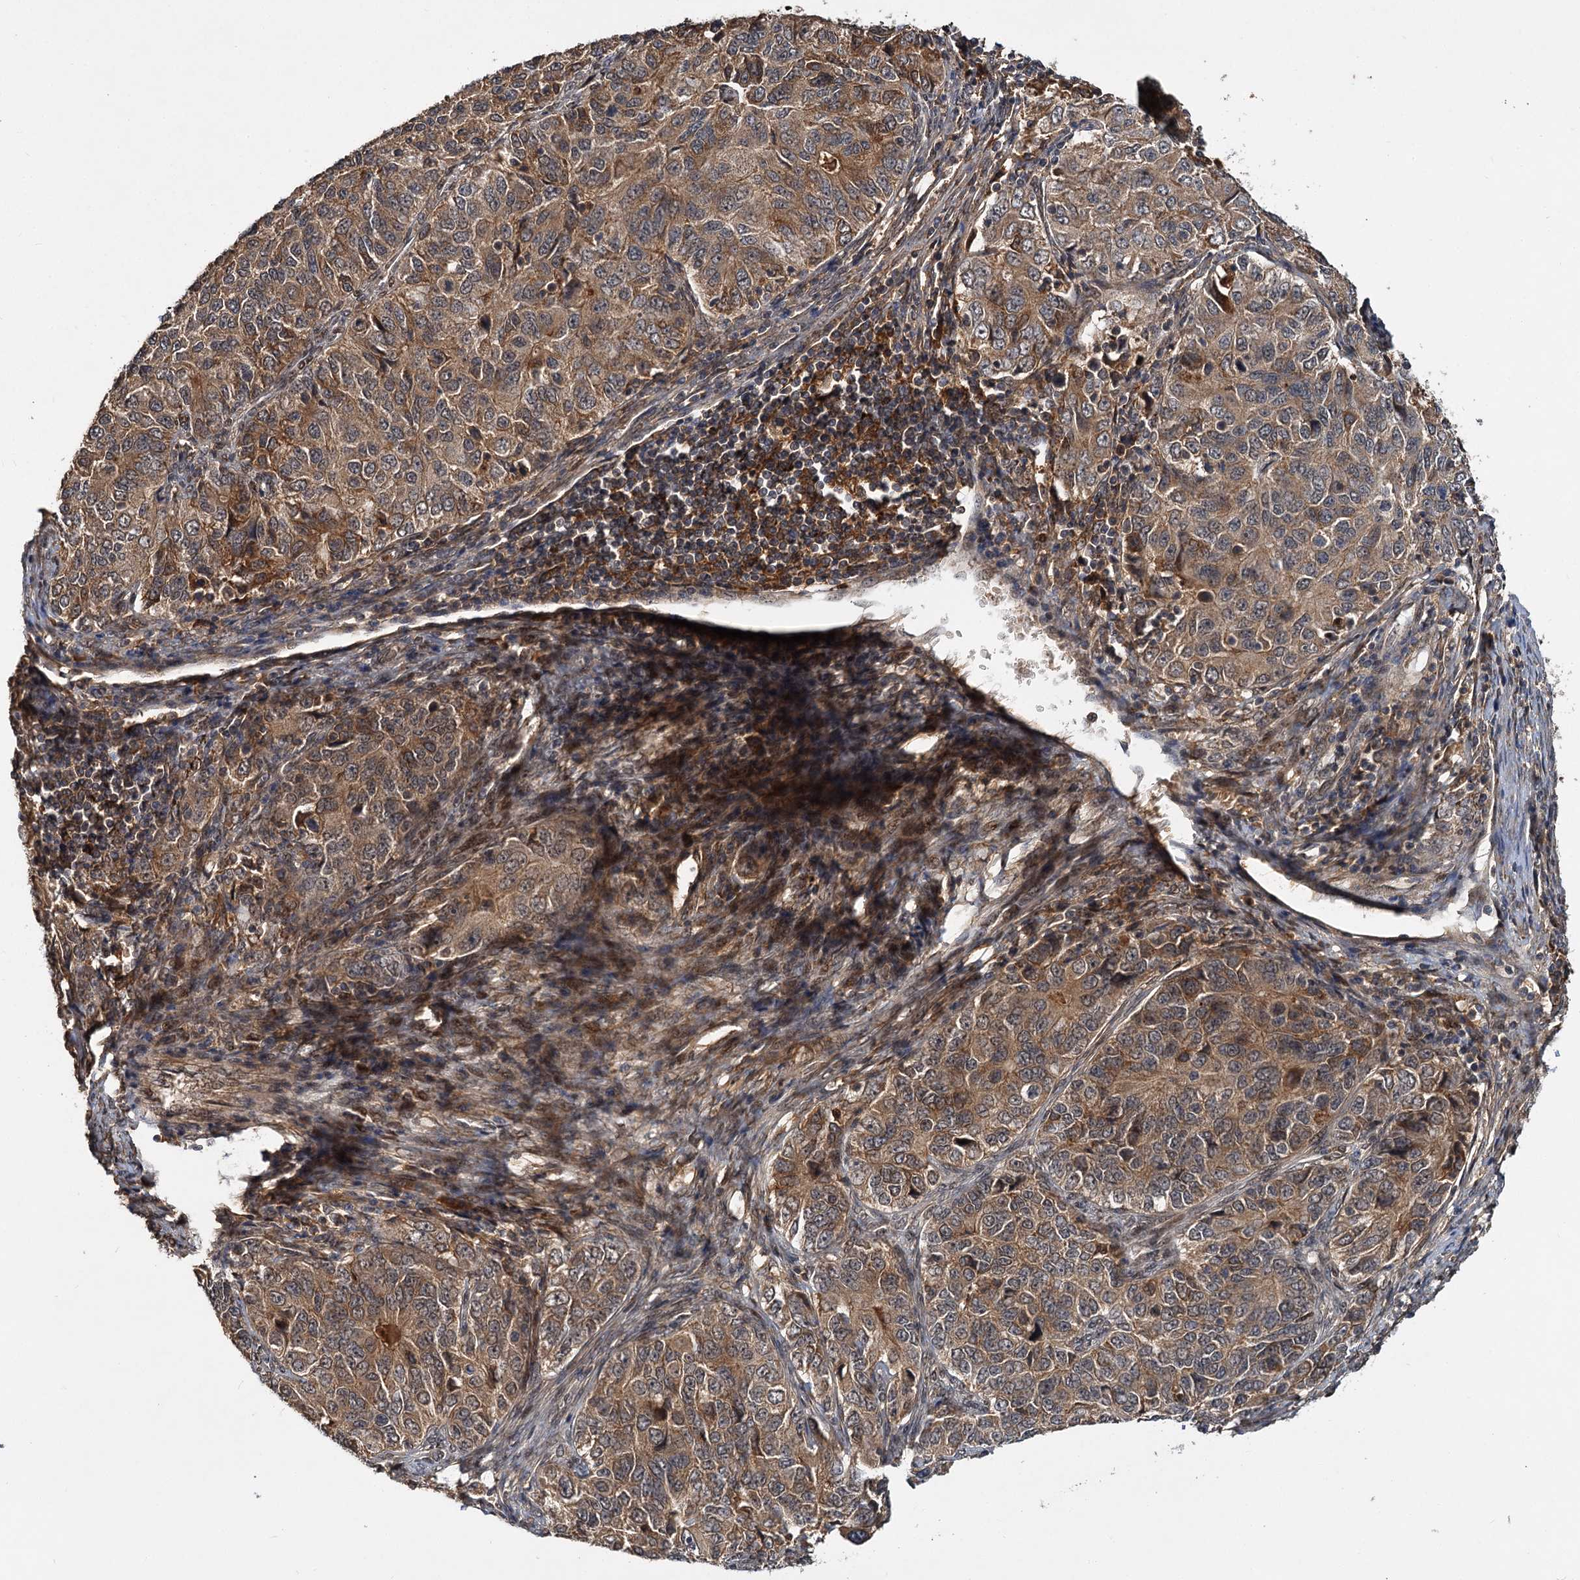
{"staining": {"intensity": "moderate", "quantity": "25%-75%", "location": "cytoplasmic/membranous"}, "tissue": "ovarian cancer", "cell_type": "Tumor cells", "image_type": "cancer", "snomed": [{"axis": "morphology", "description": "Carcinoma, endometroid"}, {"axis": "topography", "description": "Ovary"}], "caption": "This micrograph displays IHC staining of endometroid carcinoma (ovarian), with medium moderate cytoplasmic/membranous staining in approximately 25%-75% of tumor cells.", "gene": "MBD6", "patient": {"sex": "female", "age": 51}}